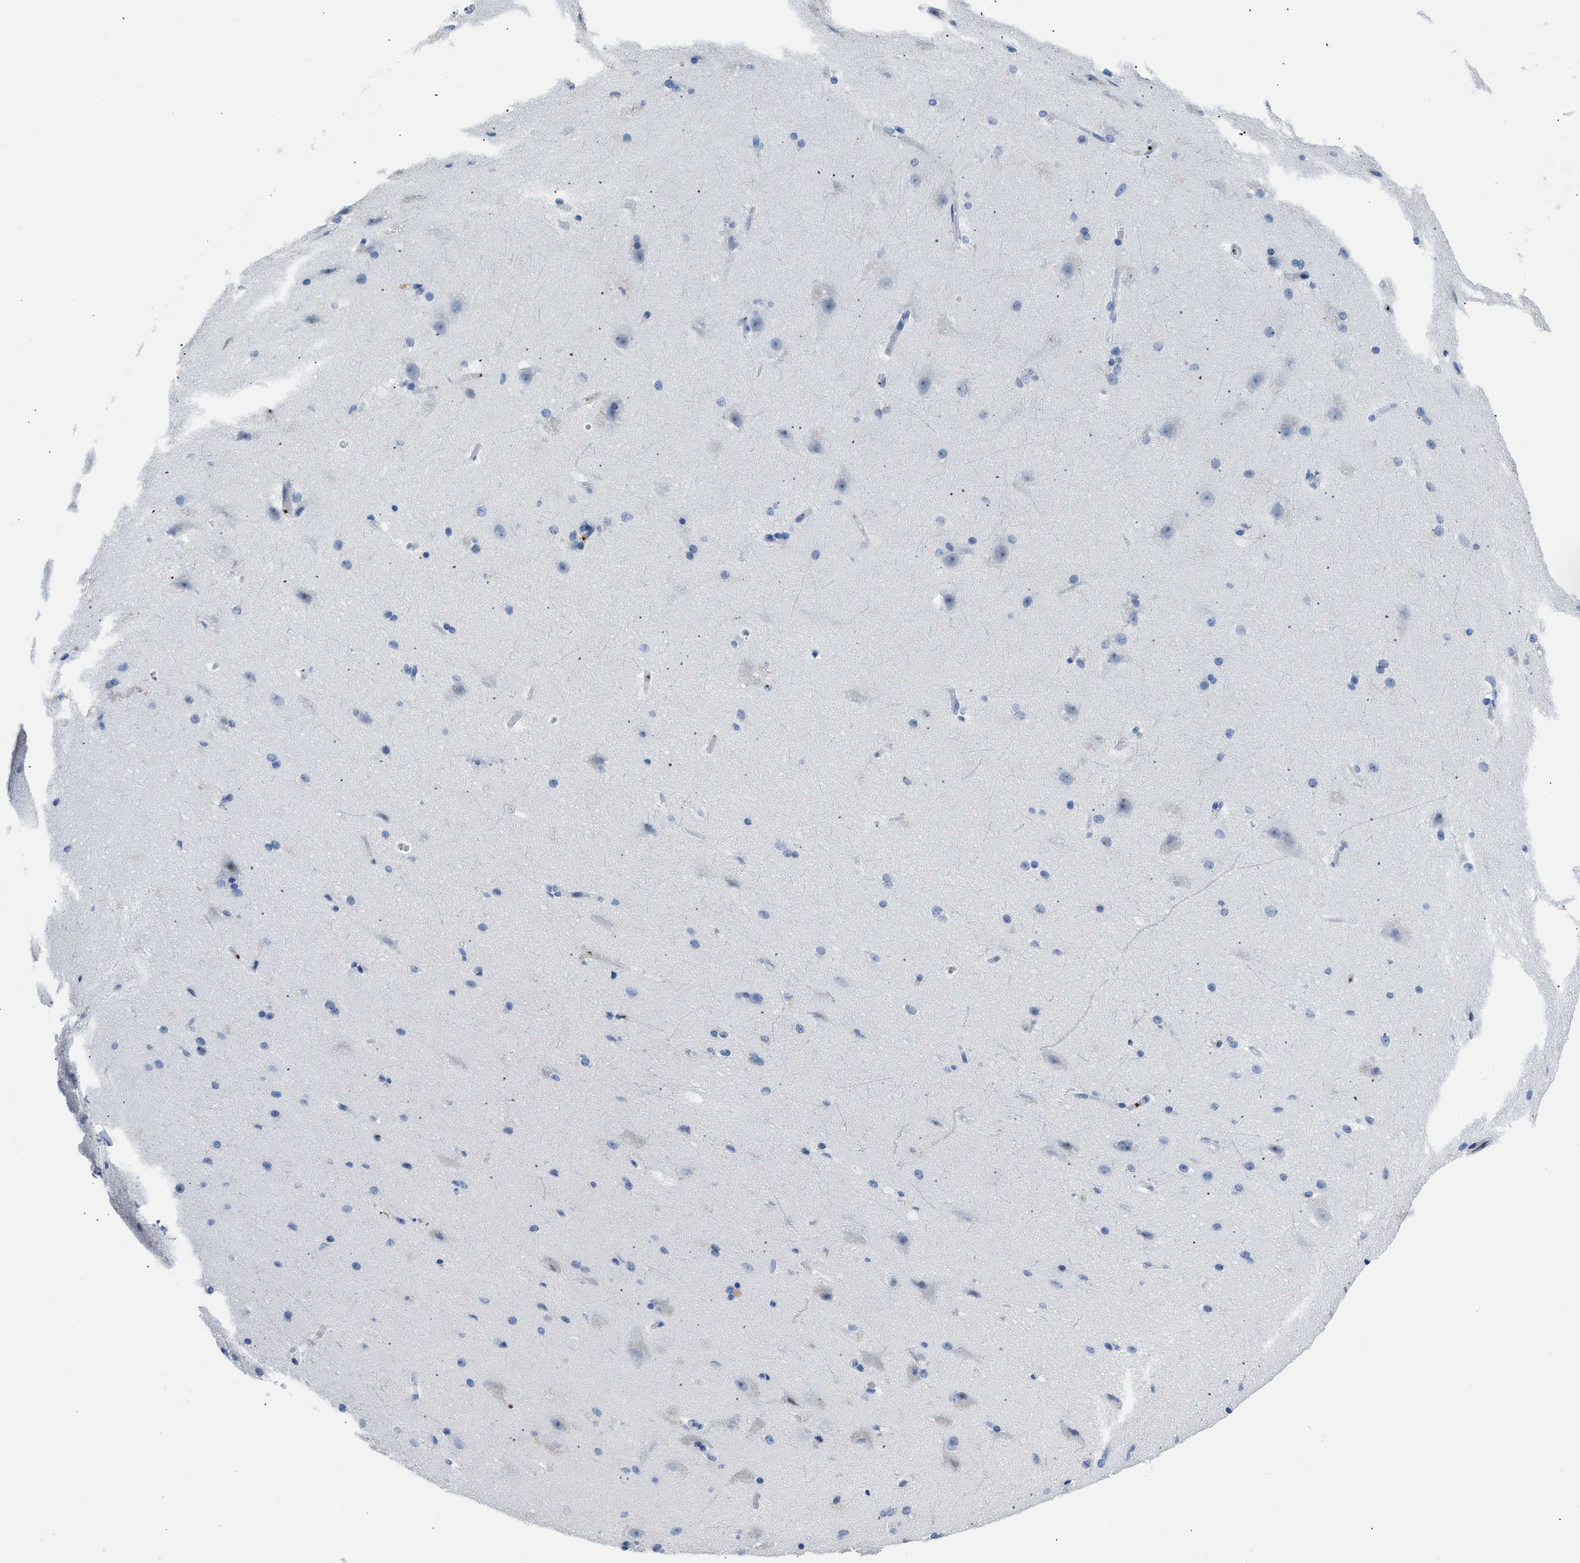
{"staining": {"intensity": "negative", "quantity": "none", "location": "none"}, "tissue": "cerebral cortex", "cell_type": "Endothelial cells", "image_type": "normal", "snomed": [{"axis": "morphology", "description": "Normal tissue, NOS"}, {"axis": "topography", "description": "Cerebral cortex"}, {"axis": "topography", "description": "Hippocampus"}], "caption": "Cerebral cortex was stained to show a protein in brown. There is no significant expression in endothelial cells. Nuclei are stained in blue.", "gene": "FGF18", "patient": {"sex": "female", "age": 19}}